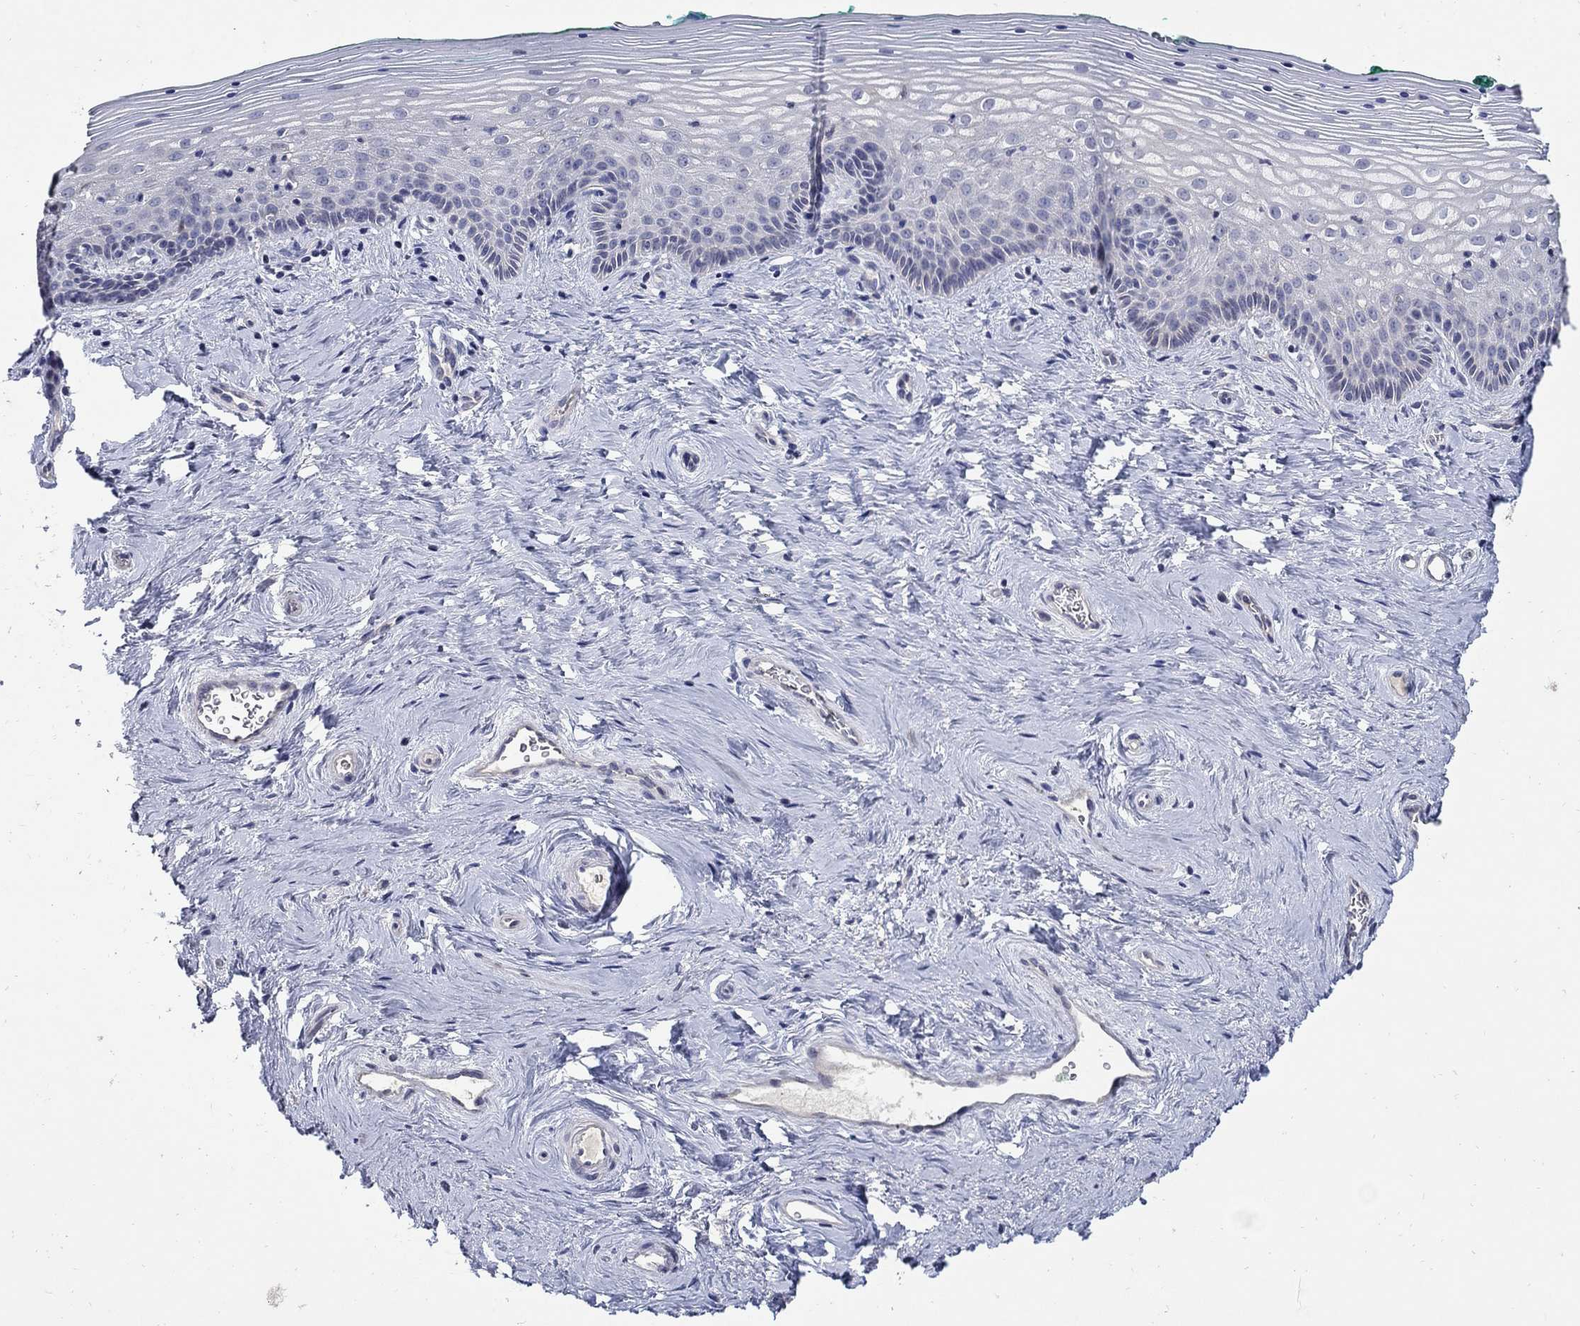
{"staining": {"intensity": "negative", "quantity": "none", "location": "none"}, "tissue": "vagina", "cell_type": "Squamous epithelial cells", "image_type": "normal", "snomed": [{"axis": "morphology", "description": "Normal tissue, NOS"}, {"axis": "topography", "description": "Vagina"}], "caption": "DAB immunohistochemical staining of normal vagina shows no significant staining in squamous epithelial cells.", "gene": "CETN1", "patient": {"sex": "female", "age": 45}}